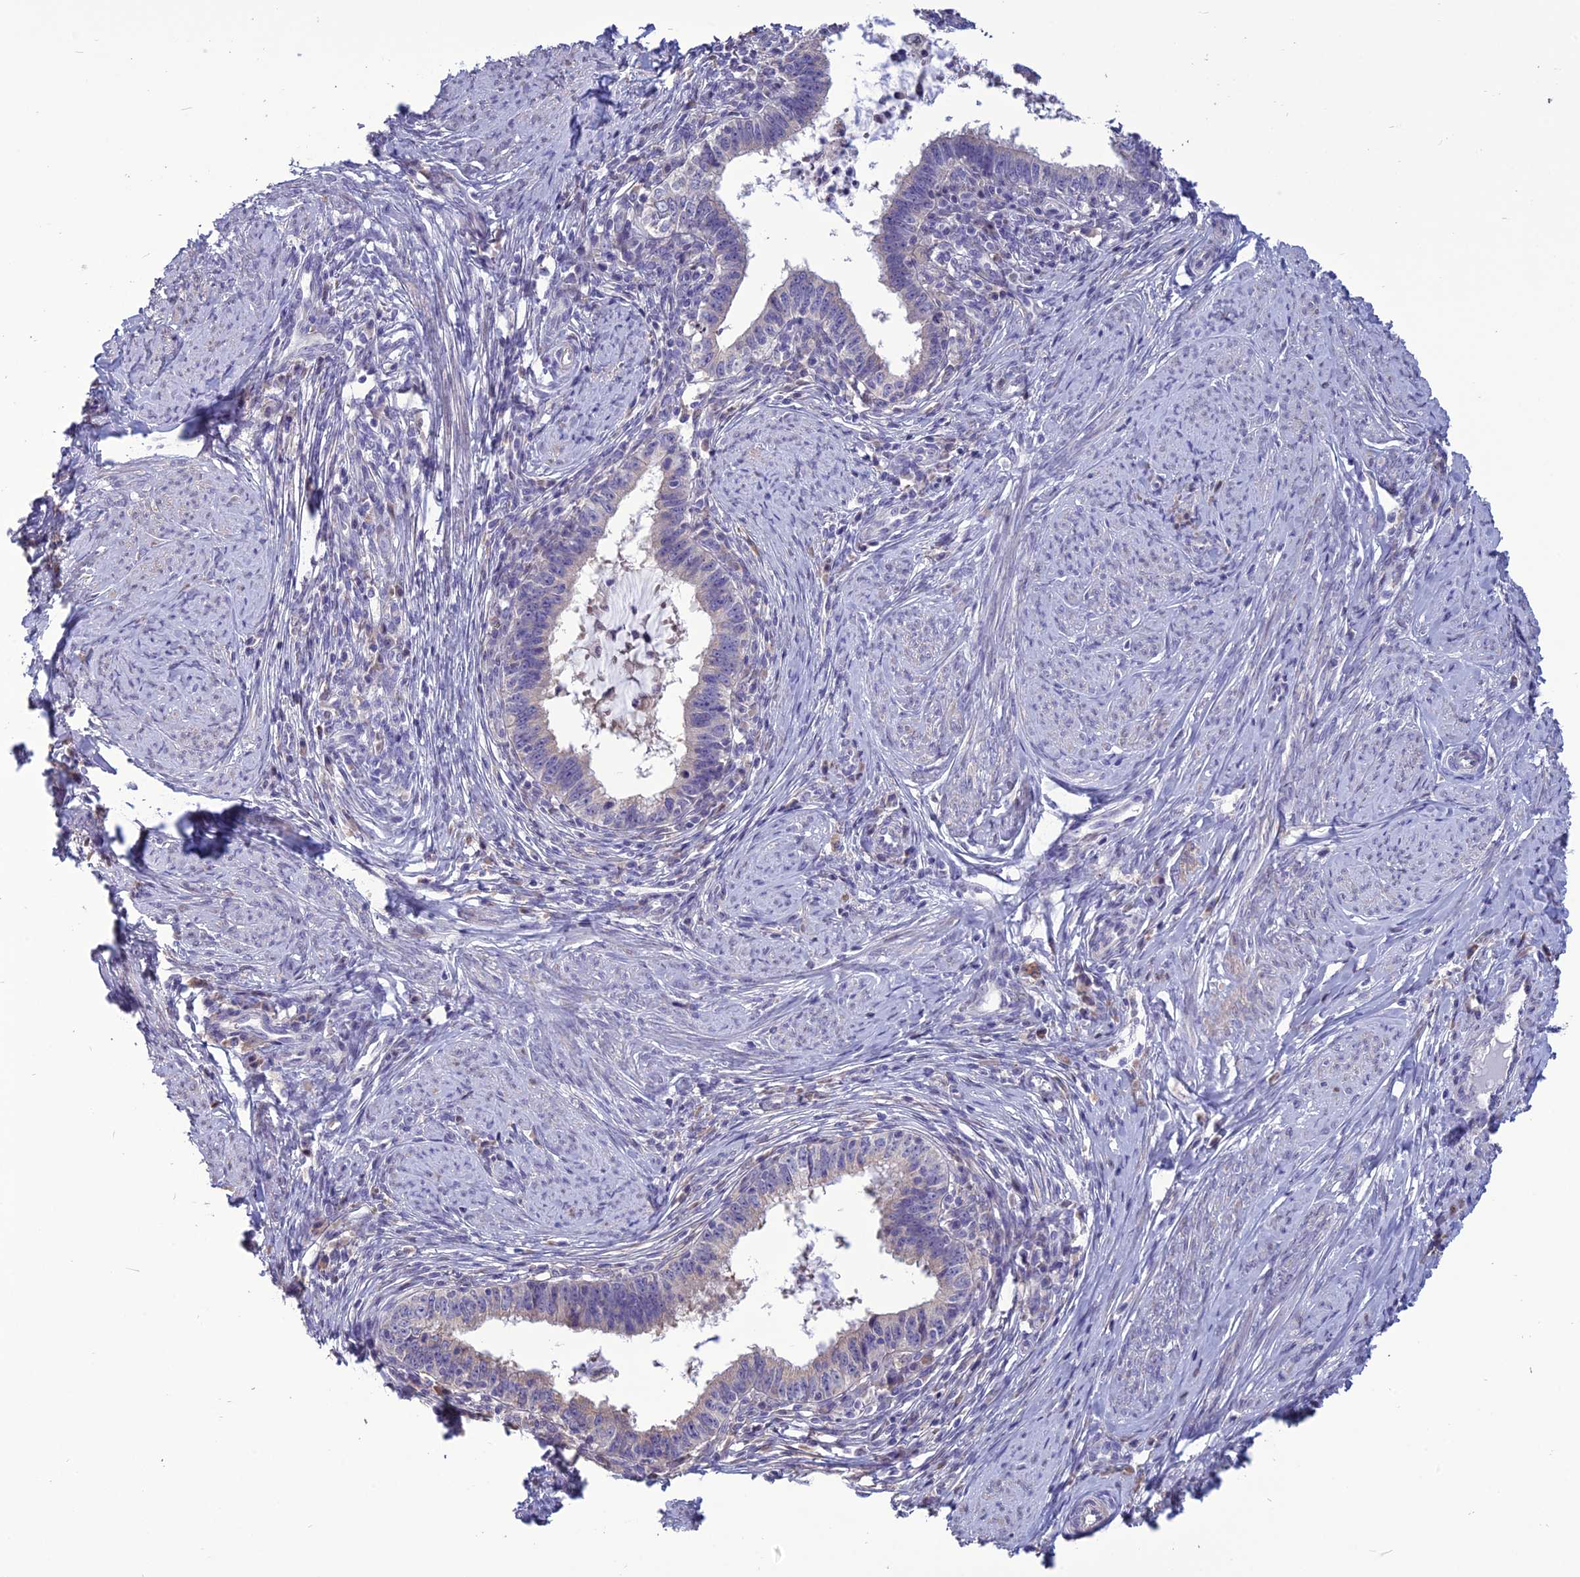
{"staining": {"intensity": "negative", "quantity": "none", "location": "none"}, "tissue": "cervical cancer", "cell_type": "Tumor cells", "image_type": "cancer", "snomed": [{"axis": "morphology", "description": "Adenocarcinoma, NOS"}, {"axis": "topography", "description": "Cervix"}], "caption": "This is a histopathology image of immunohistochemistry staining of adenocarcinoma (cervical), which shows no expression in tumor cells.", "gene": "SPG21", "patient": {"sex": "female", "age": 36}}